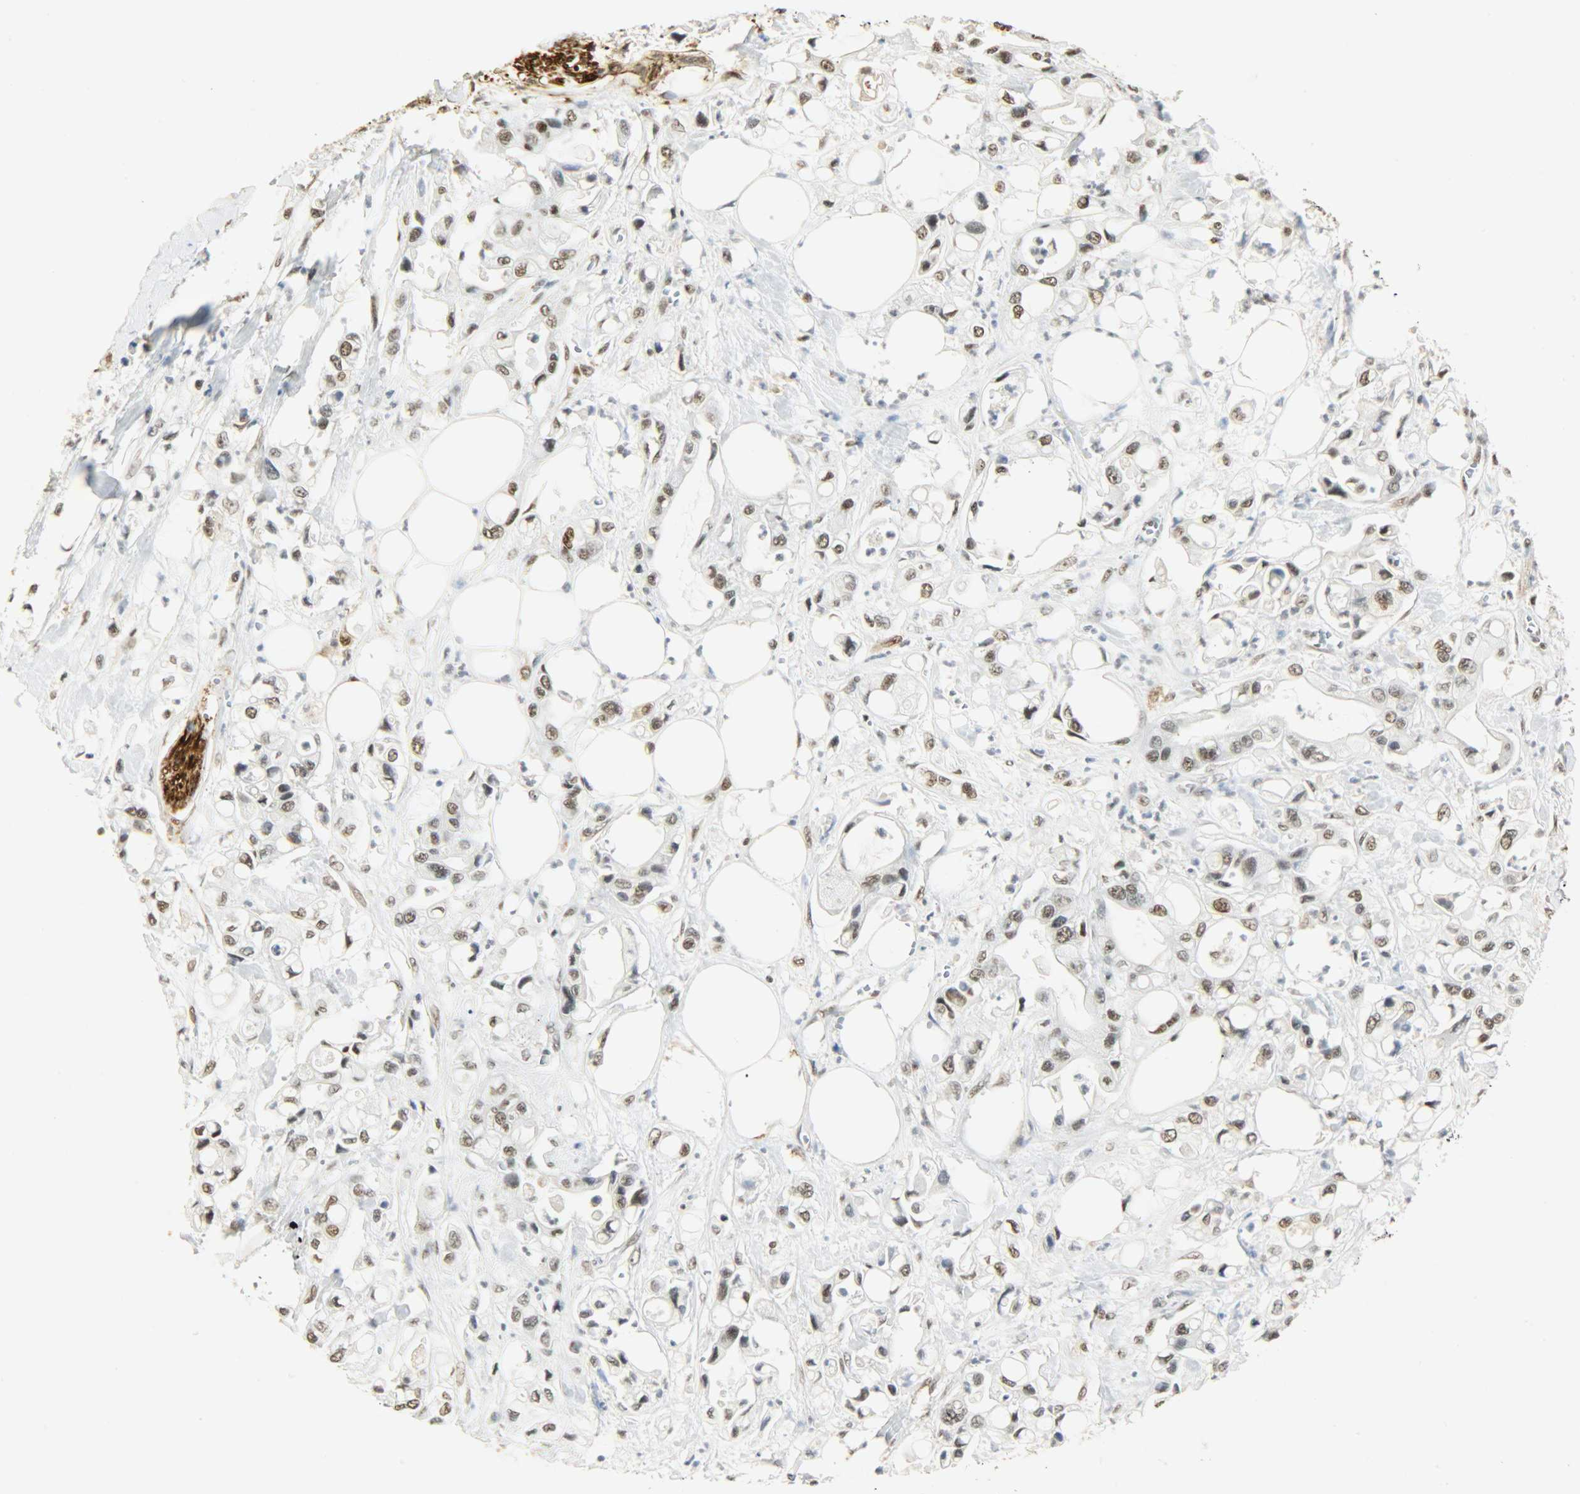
{"staining": {"intensity": "moderate", "quantity": ">75%", "location": "nuclear"}, "tissue": "pancreatic cancer", "cell_type": "Tumor cells", "image_type": "cancer", "snomed": [{"axis": "morphology", "description": "Adenocarcinoma, NOS"}, {"axis": "topography", "description": "Pancreas"}], "caption": "Moderate nuclear positivity for a protein is present in about >75% of tumor cells of pancreatic cancer (adenocarcinoma) using IHC.", "gene": "NGFR", "patient": {"sex": "male", "age": 70}}